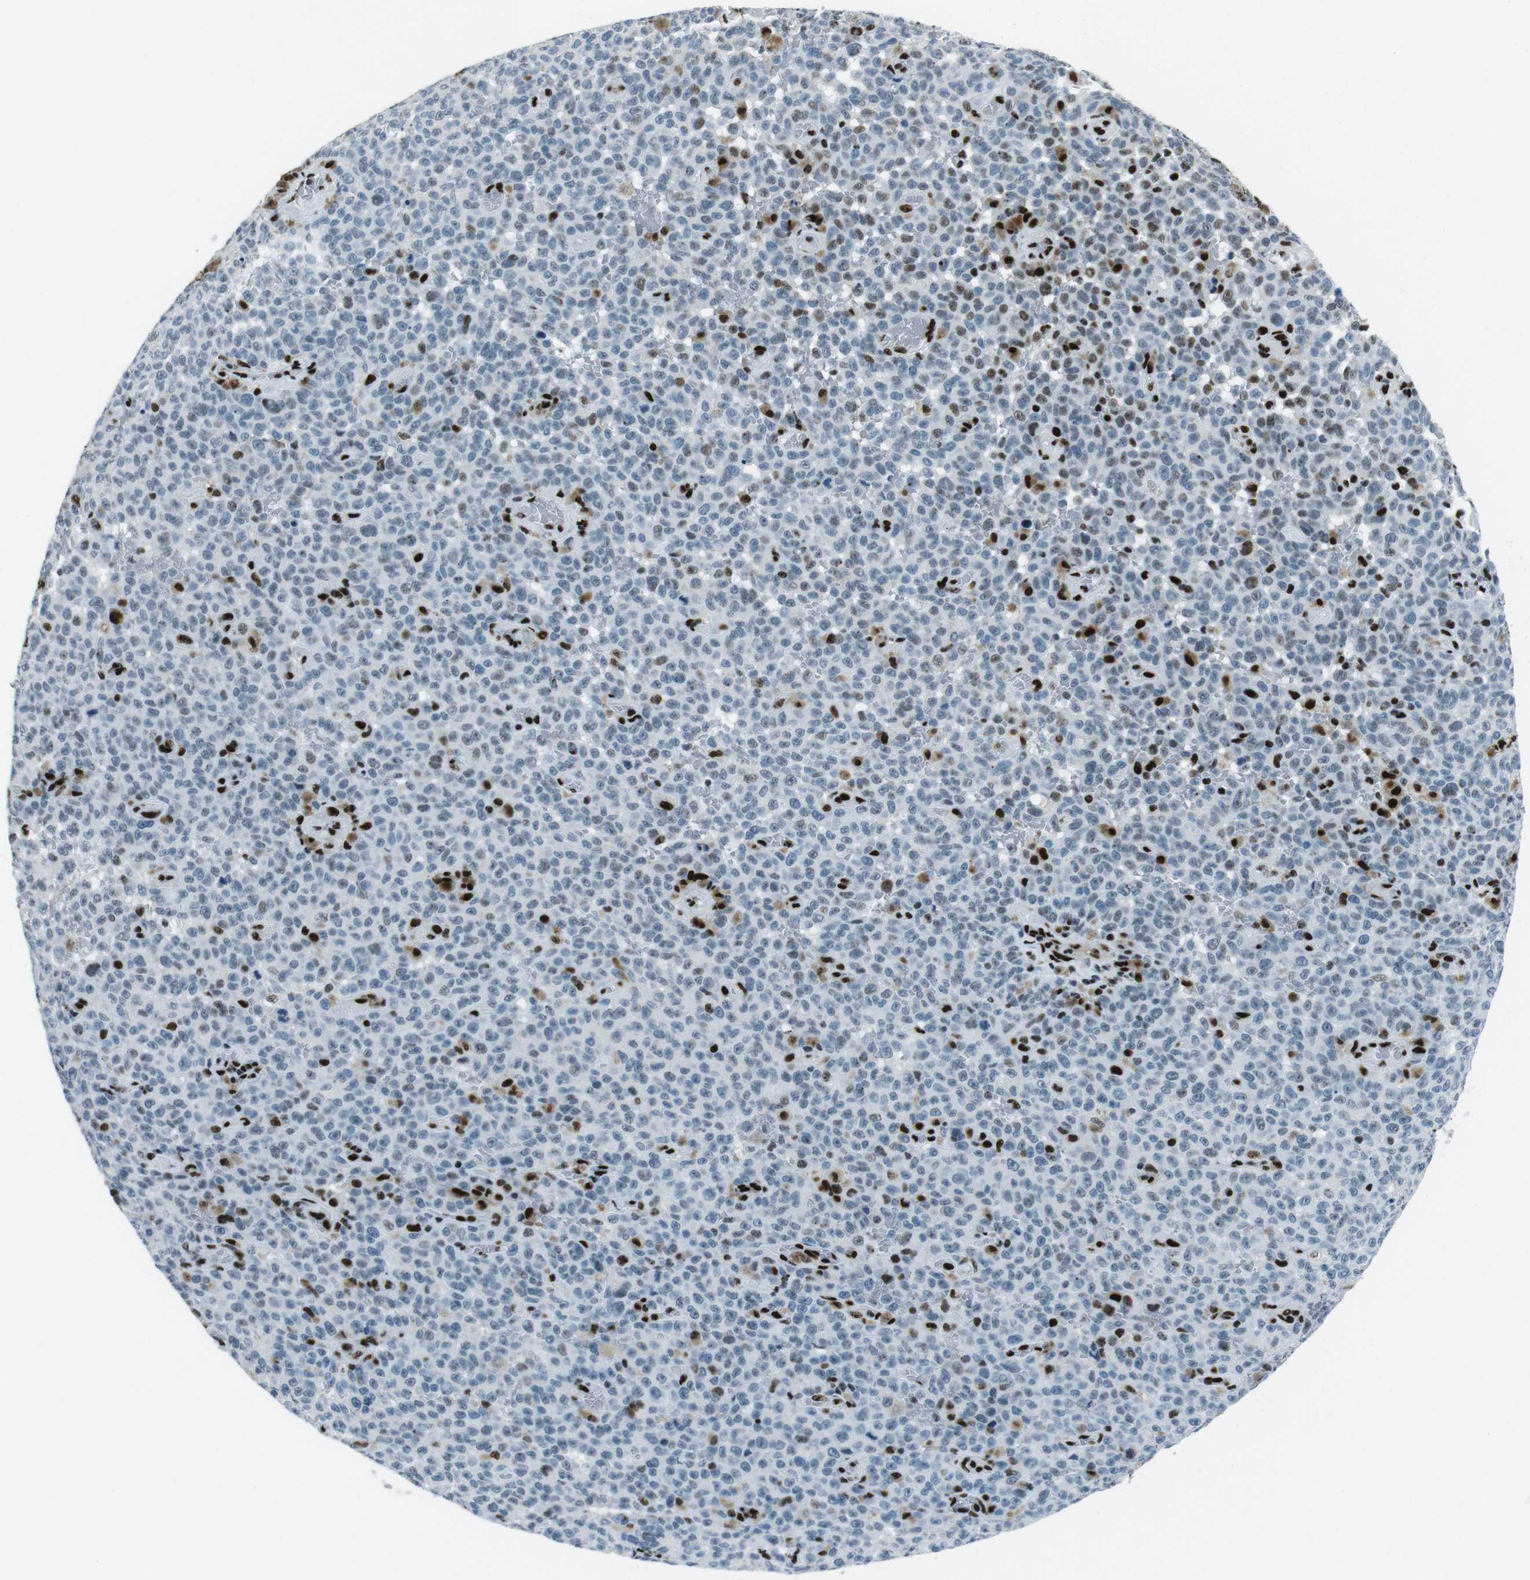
{"staining": {"intensity": "moderate", "quantity": "25%-75%", "location": "nuclear"}, "tissue": "melanoma", "cell_type": "Tumor cells", "image_type": "cancer", "snomed": [{"axis": "morphology", "description": "Malignant melanoma, NOS"}, {"axis": "topography", "description": "Skin"}], "caption": "Melanoma stained with immunohistochemistry shows moderate nuclear expression in approximately 25%-75% of tumor cells. (Brightfield microscopy of DAB IHC at high magnification).", "gene": "PML", "patient": {"sex": "female", "age": 82}}